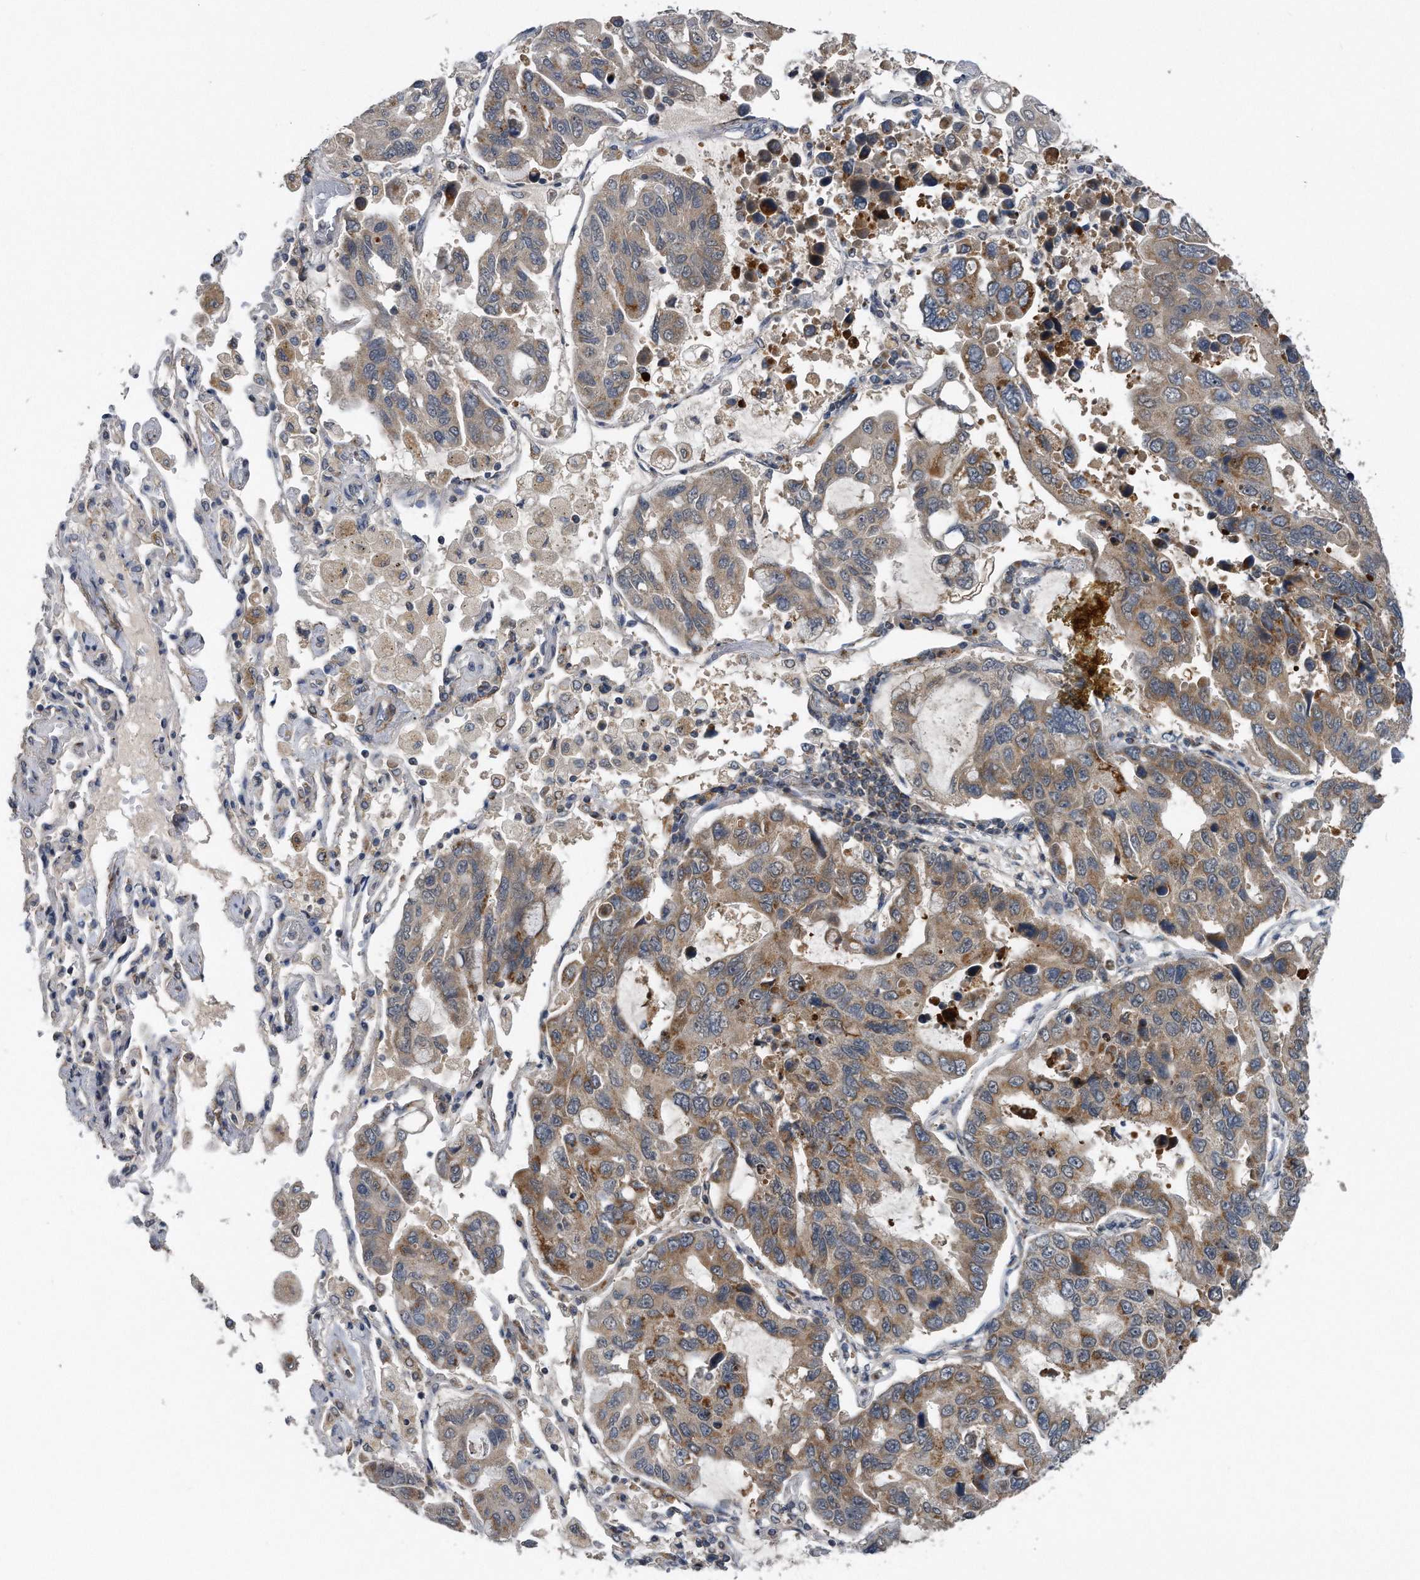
{"staining": {"intensity": "moderate", "quantity": ">75%", "location": "cytoplasmic/membranous"}, "tissue": "lung cancer", "cell_type": "Tumor cells", "image_type": "cancer", "snomed": [{"axis": "morphology", "description": "Adenocarcinoma, NOS"}, {"axis": "topography", "description": "Lung"}], "caption": "Brown immunohistochemical staining in human adenocarcinoma (lung) exhibits moderate cytoplasmic/membranous positivity in about >75% of tumor cells.", "gene": "LYRM4", "patient": {"sex": "male", "age": 64}}